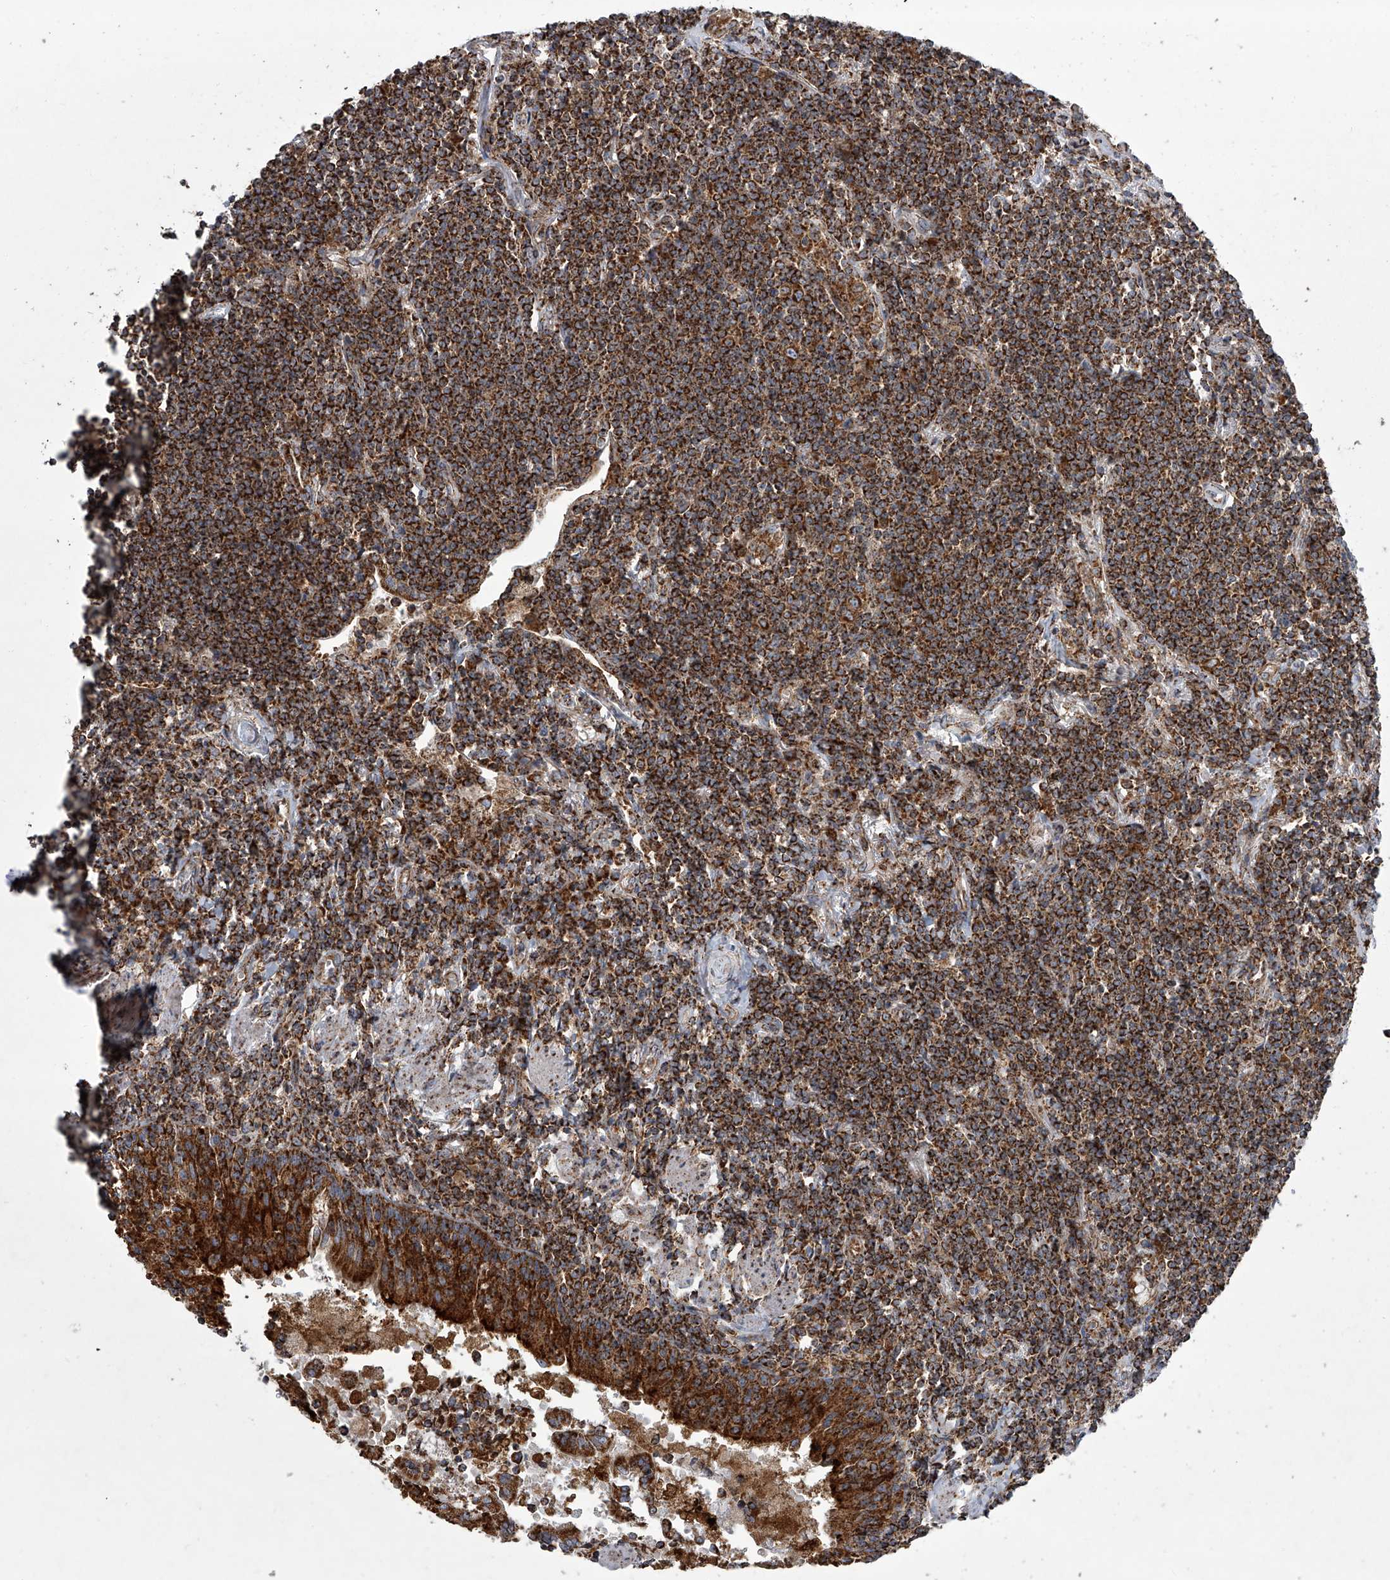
{"staining": {"intensity": "strong", "quantity": ">75%", "location": "cytoplasmic/membranous"}, "tissue": "lymphoma", "cell_type": "Tumor cells", "image_type": "cancer", "snomed": [{"axis": "morphology", "description": "Malignant lymphoma, non-Hodgkin's type, Low grade"}, {"axis": "topography", "description": "Lung"}], "caption": "Immunohistochemistry of malignant lymphoma, non-Hodgkin's type (low-grade) displays high levels of strong cytoplasmic/membranous positivity in about >75% of tumor cells.", "gene": "ZC3H15", "patient": {"sex": "female", "age": 71}}